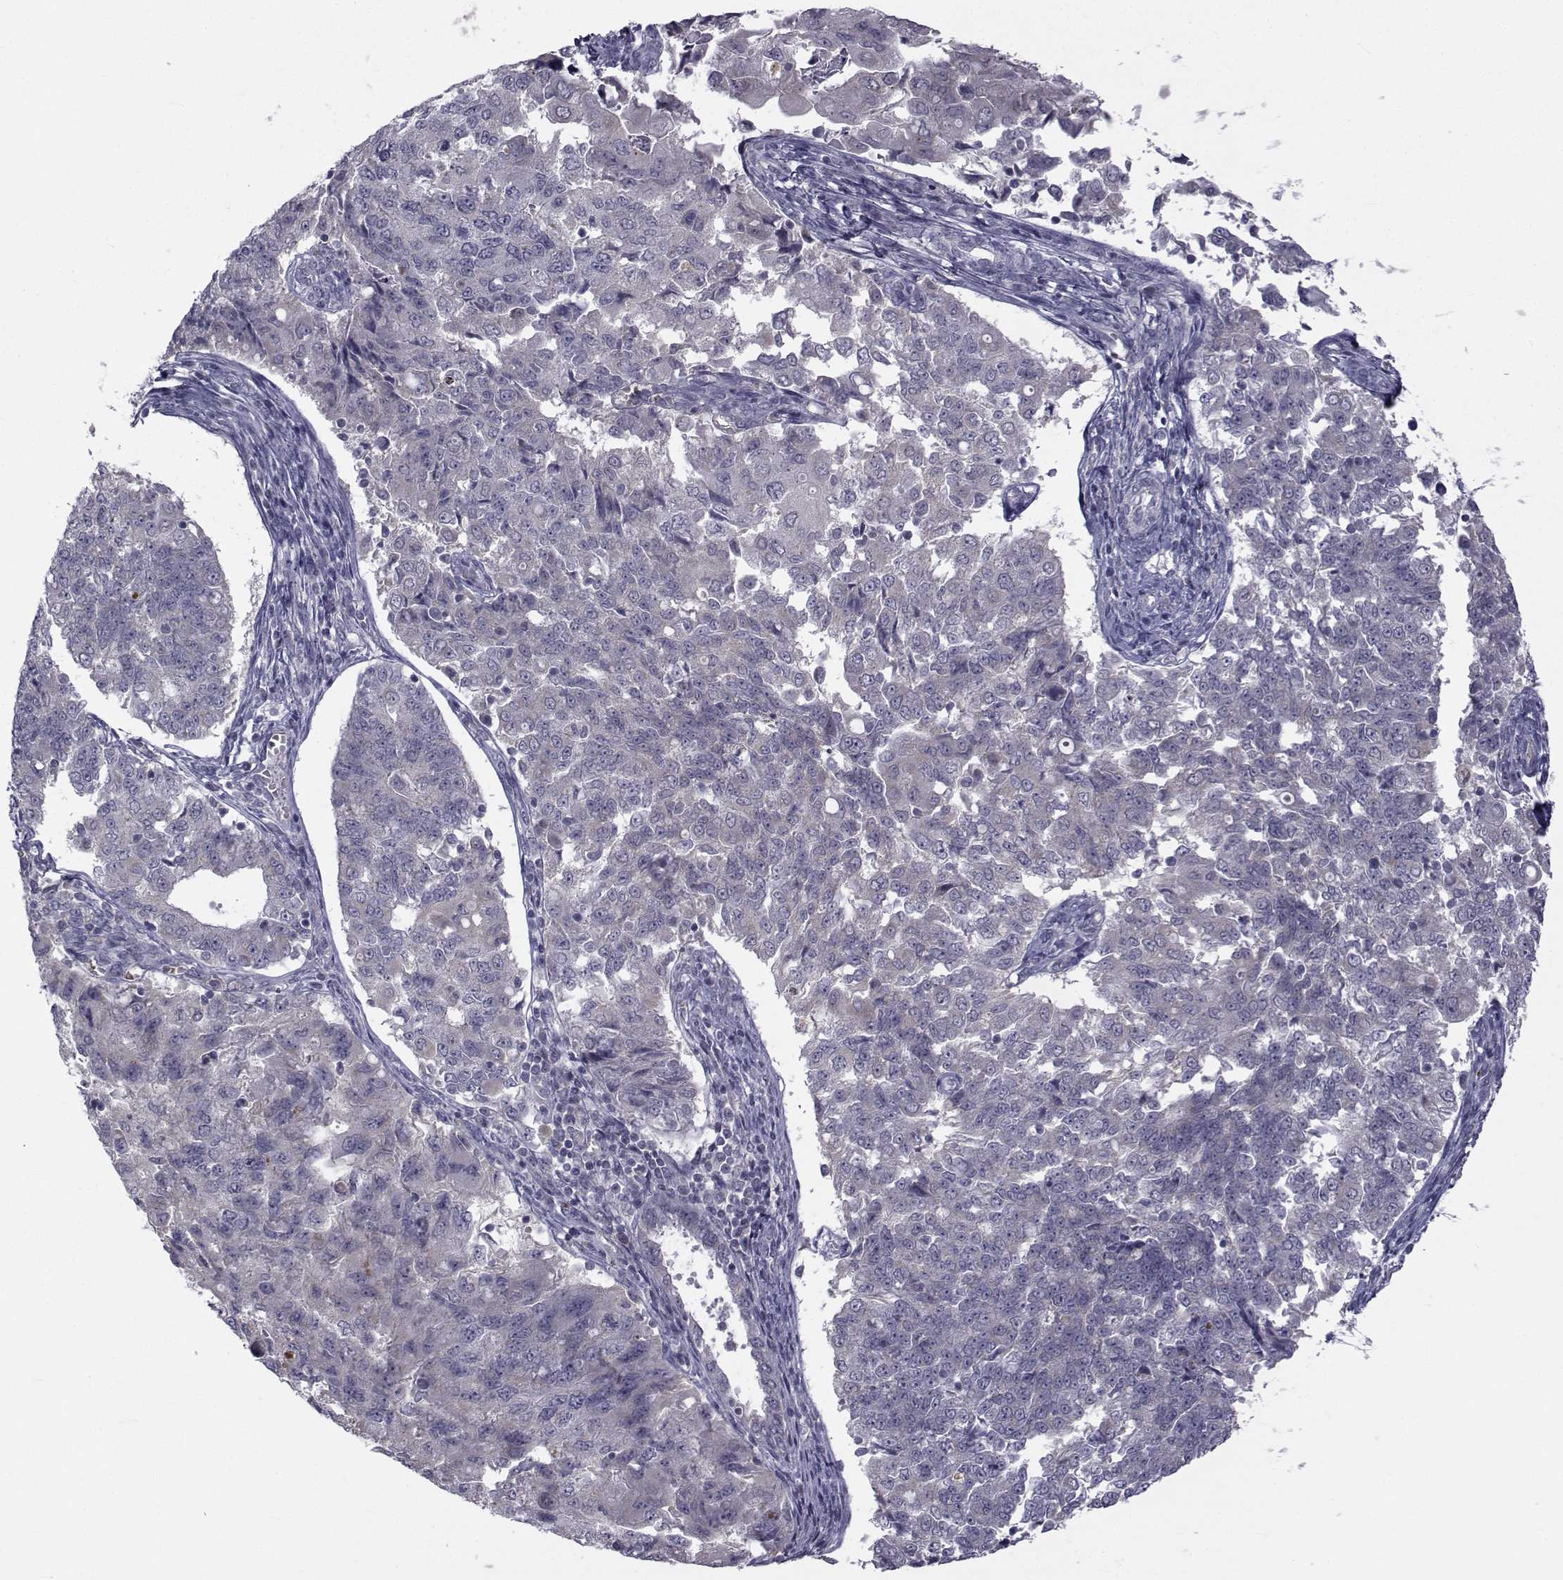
{"staining": {"intensity": "negative", "quantity": "none", "location": "none"}, "tissue": "endometrial cancer", "cell_type": "Tumor cells", "image_type": "cancer", "snomed": [{"axis": "morphology", "description": "Adenocarcinoma, NOS"}, {"axis": "topography", "description": "Endometrium"}], "caption": "Immunohistochemistry (IHC) photomicrograph of neoplastic tissue: human endometrial cancer stained with DAB demonstrates no significant protein staining in tumor cells.", "gene": "ANGPT1", "patient": {"sex": "female", "age": 43}}